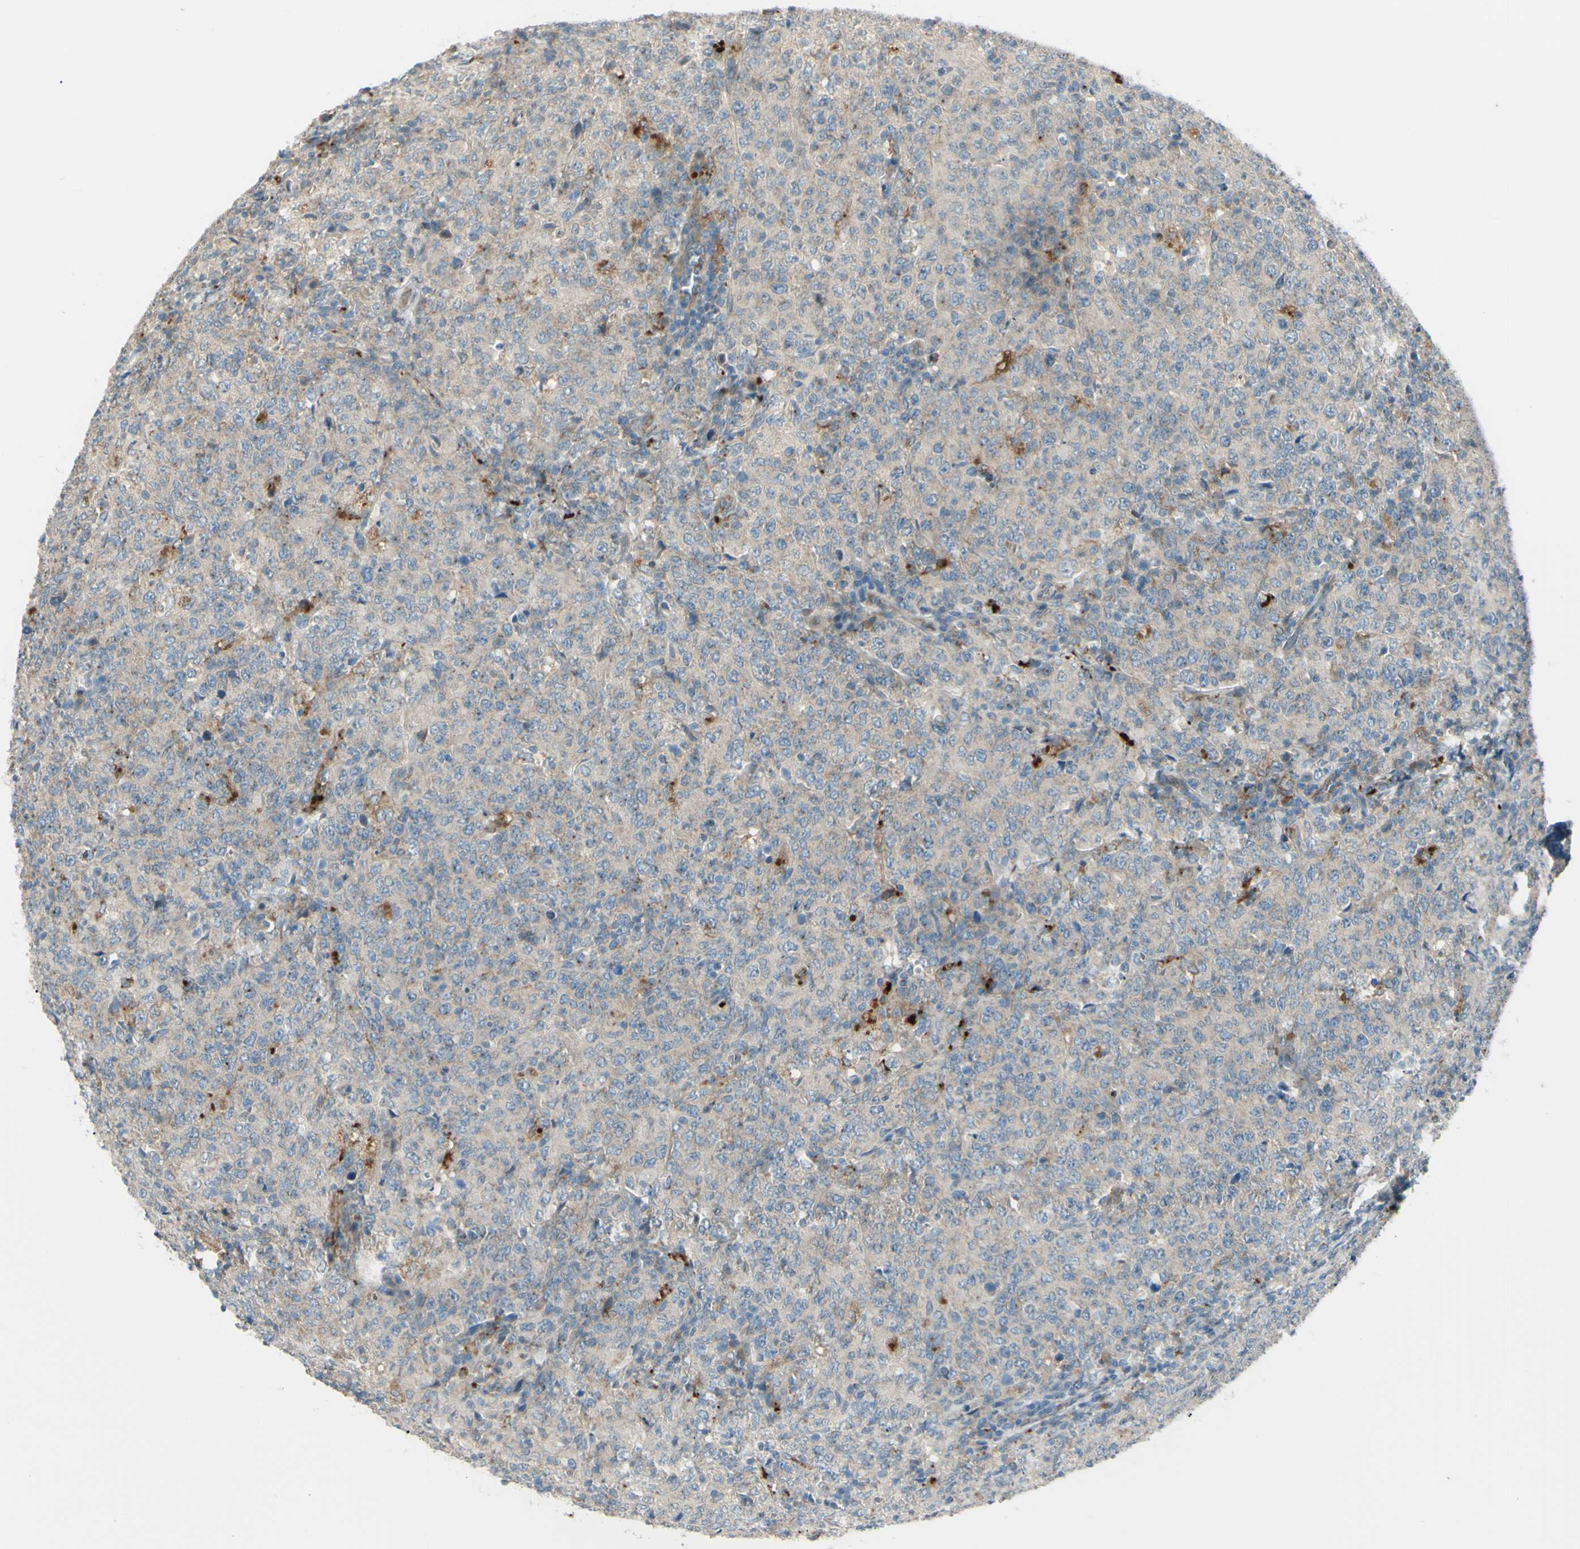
{"staining": {"intensity": "negative", "quantity": "none", "location": "none"}, "tissue": "lymphoma", "cell_type": "Tumor cells", "image_type": "cancer", "snomed": [{"axis": "morphology", "description": "Malignant lymphoma, non-Hodgkin's type, High grade"}, {"axis": "topography", "description": "Tonsil"}], "caption": "This is a image of IHC staining of lymphoma, which shows no expression in tumor cells.", "gene": "LMTK2", "patient": {"sex": "female", "age": 36}}